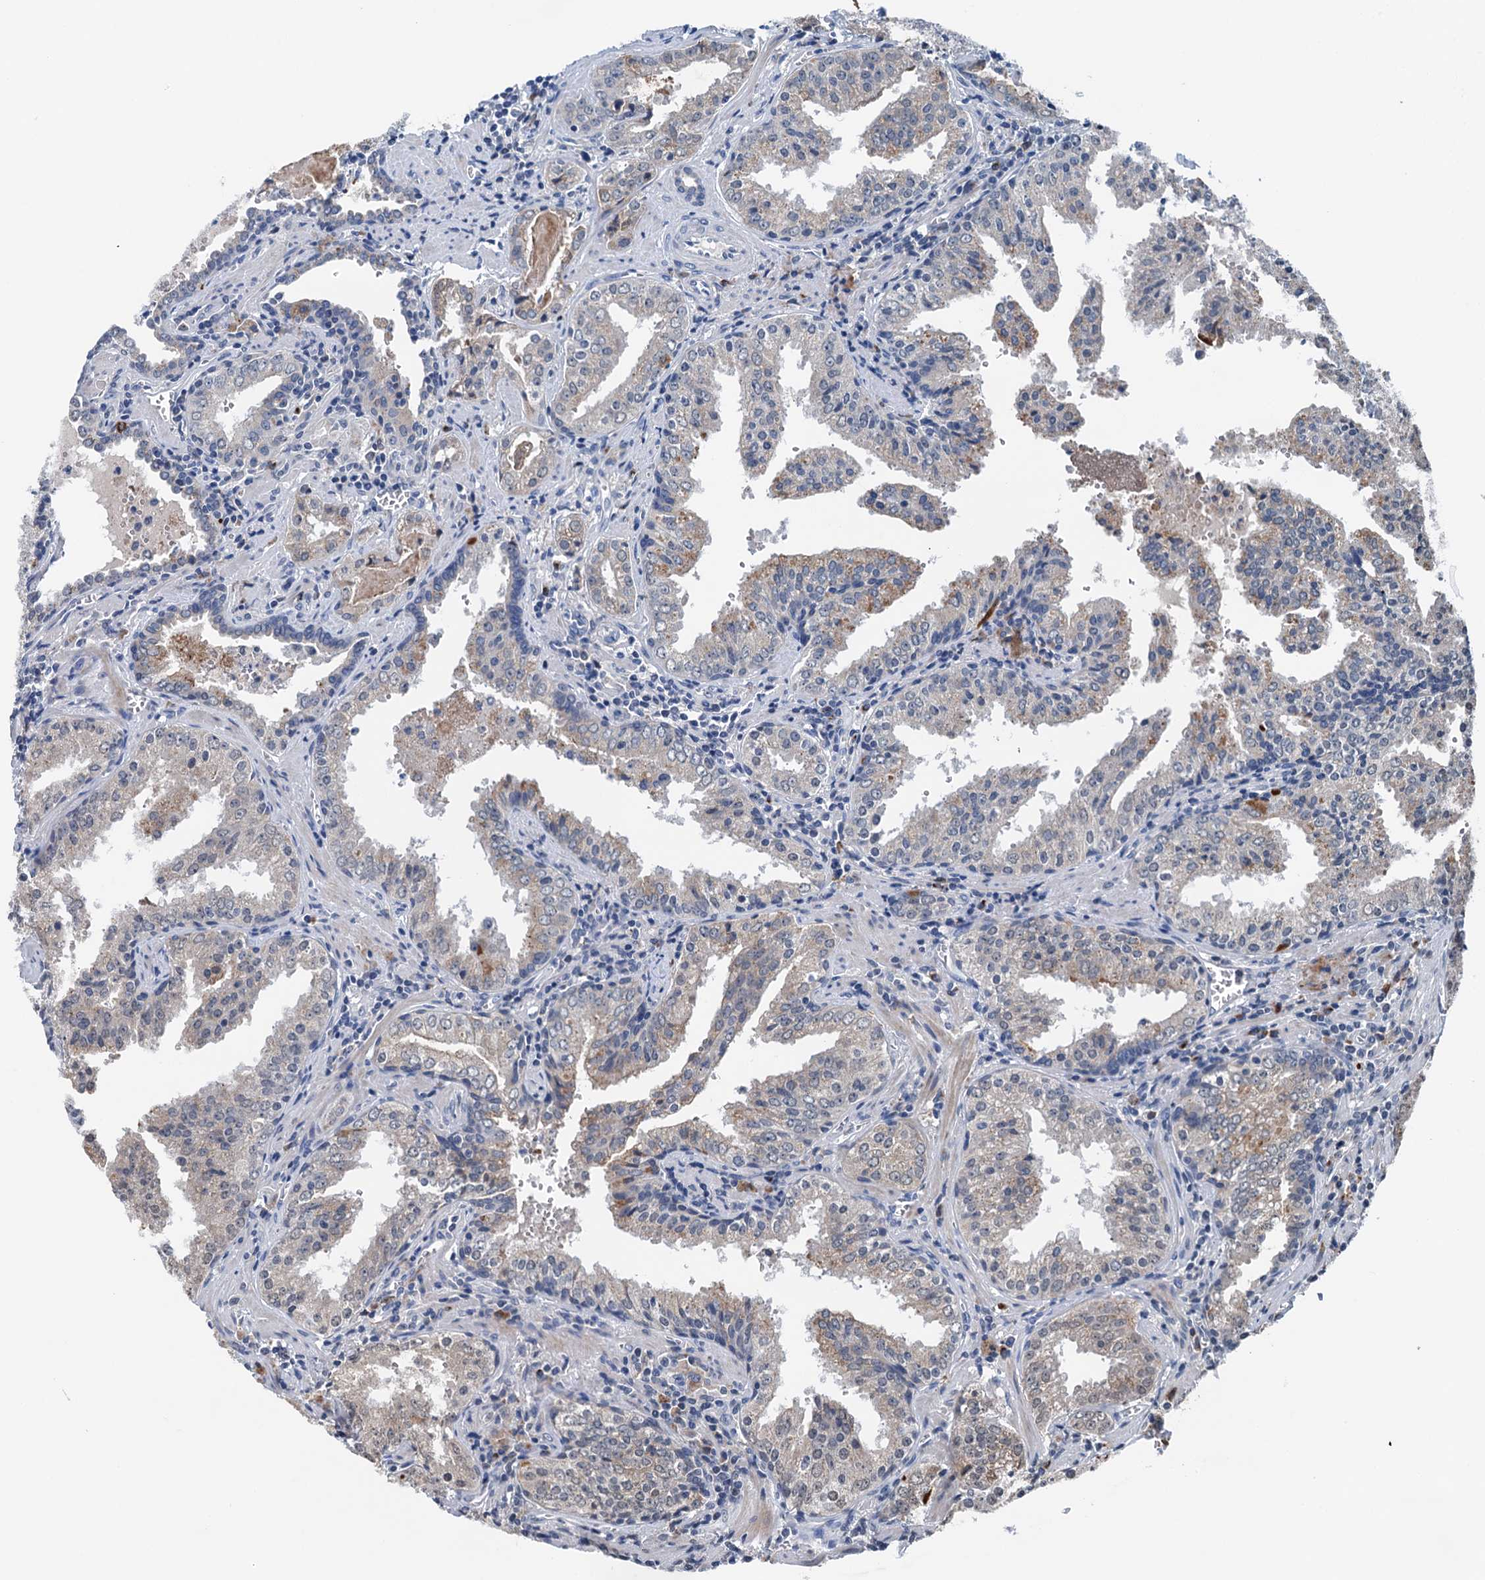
{"staining": {"intensity": "weak", "quantity": "<25%", "location": "cytoplasmic/membranous"}, "tissue": "prostate cancer", "cell_type": "Tumor cells", "image_type": "cancer", "snomed": [{"axis": "morphology", "description": "Adenocarcinoma, High grade"}, {"axis": "topography", "description": "Prostate"}], "caption": "This is a micrograph of IHC staining of prostate high-grade adenocarcinoma, which shows no staining in tumor cells.", "gene": "SHLD1", "patient": {"sex": "male", "age": 68}}